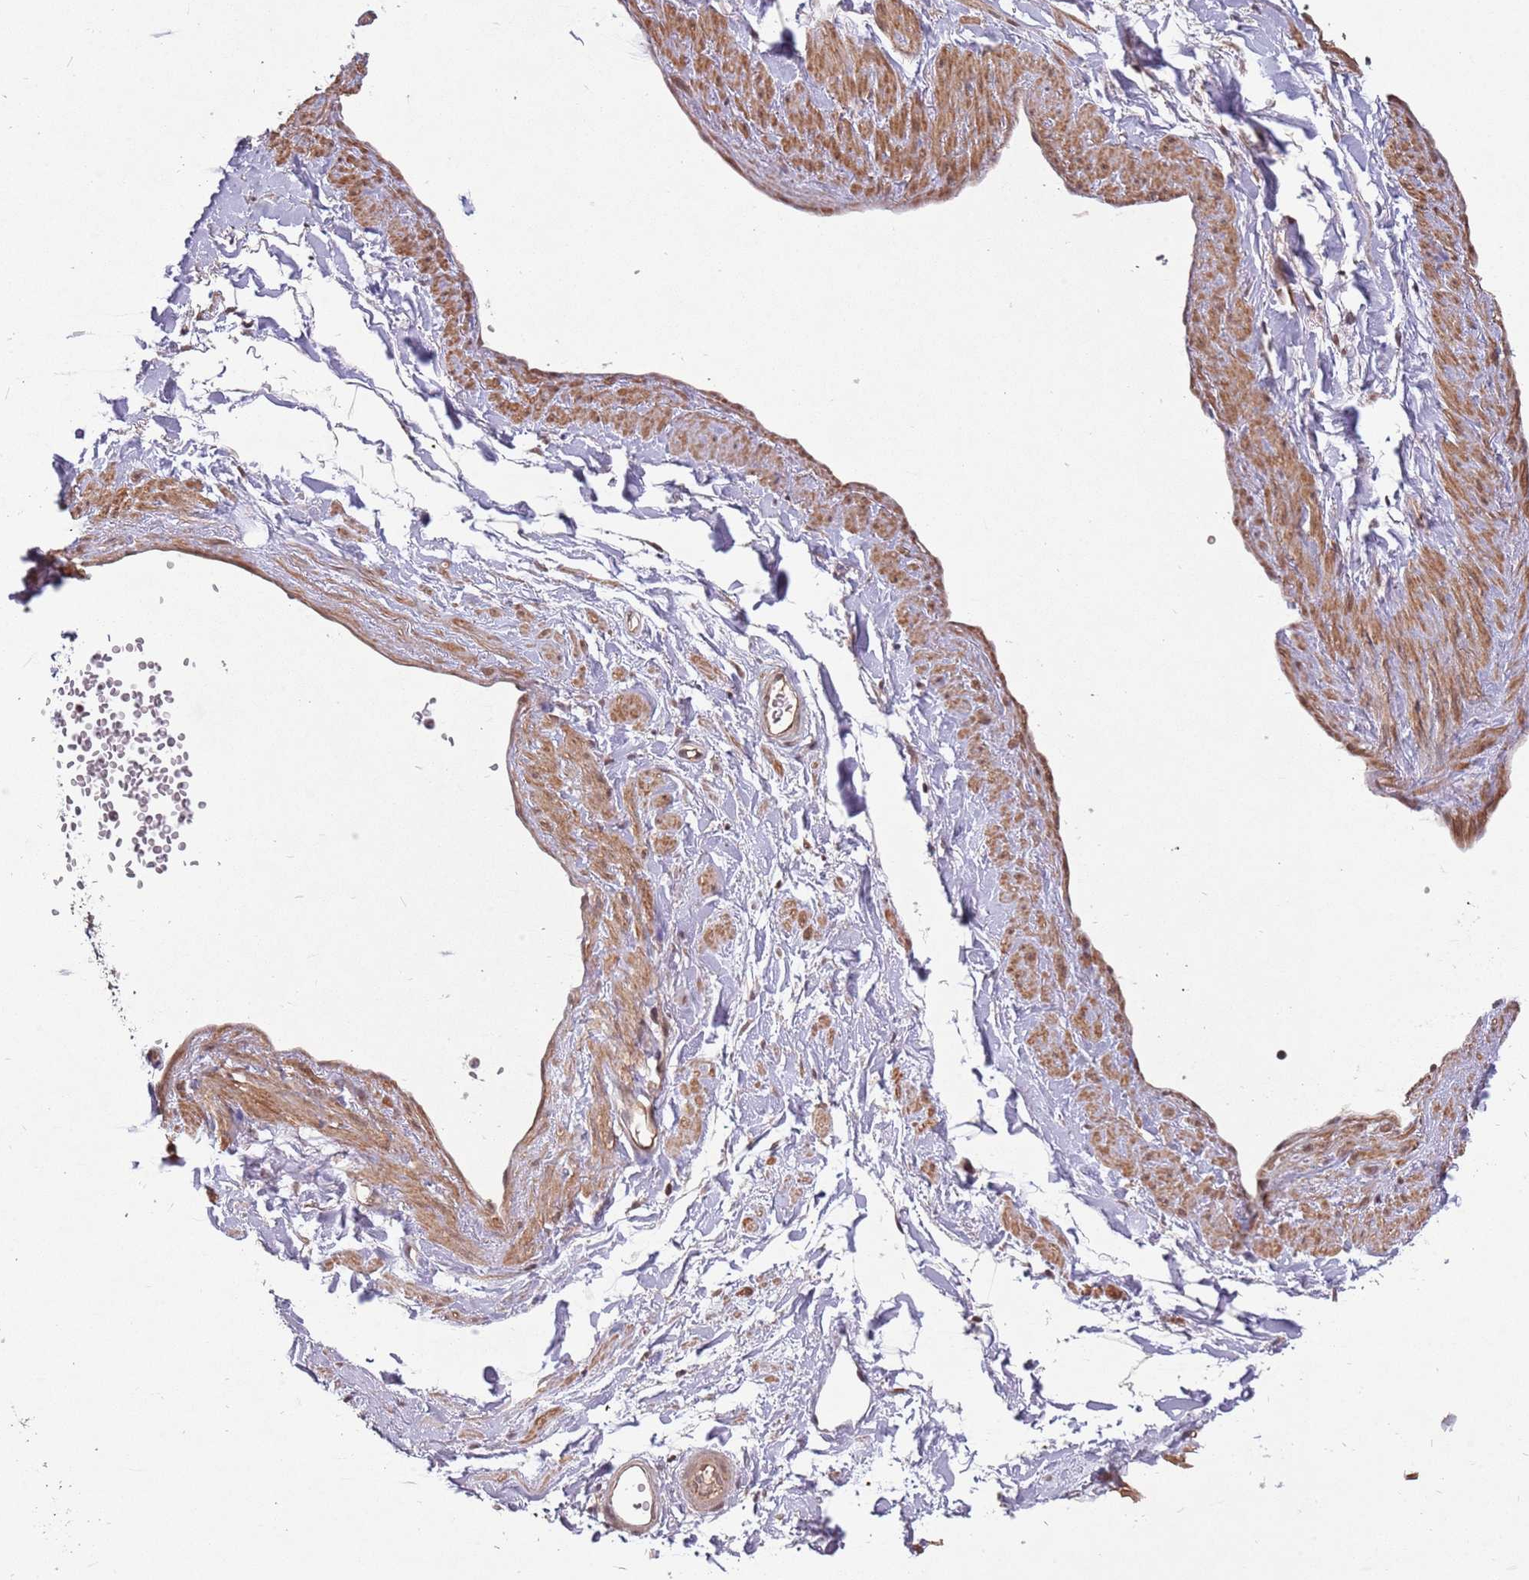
{"staining": {"intensity": "negative", "quantity": "none", "location": "none"}, "tissue": "adipose tissue", "cell_type": "Adipocytes", "image_type": "normal", "snomed": [{"axis": "morphology", "description": "Normal tissue, NOS"}, {"axis": "topography", "description": "Soft tissue"}, {"axis": "topography", "description": "Adipose tissue"}, {"axis": "topography", "description": "Vascular tissue"}, {"axis": "topography", "description": "Peripheral nerve tissue"}], "caption": "Immunohistochemistry image of benign human adipose tissue stained for a protein (brown), which exhibits no staining in adipocytes. (Brightfield microscopy of DAB immunohistochemistry (IHC) at high magnification).", "gene": "SUDS3", "patient": {"sex": "male", "age": 74}}